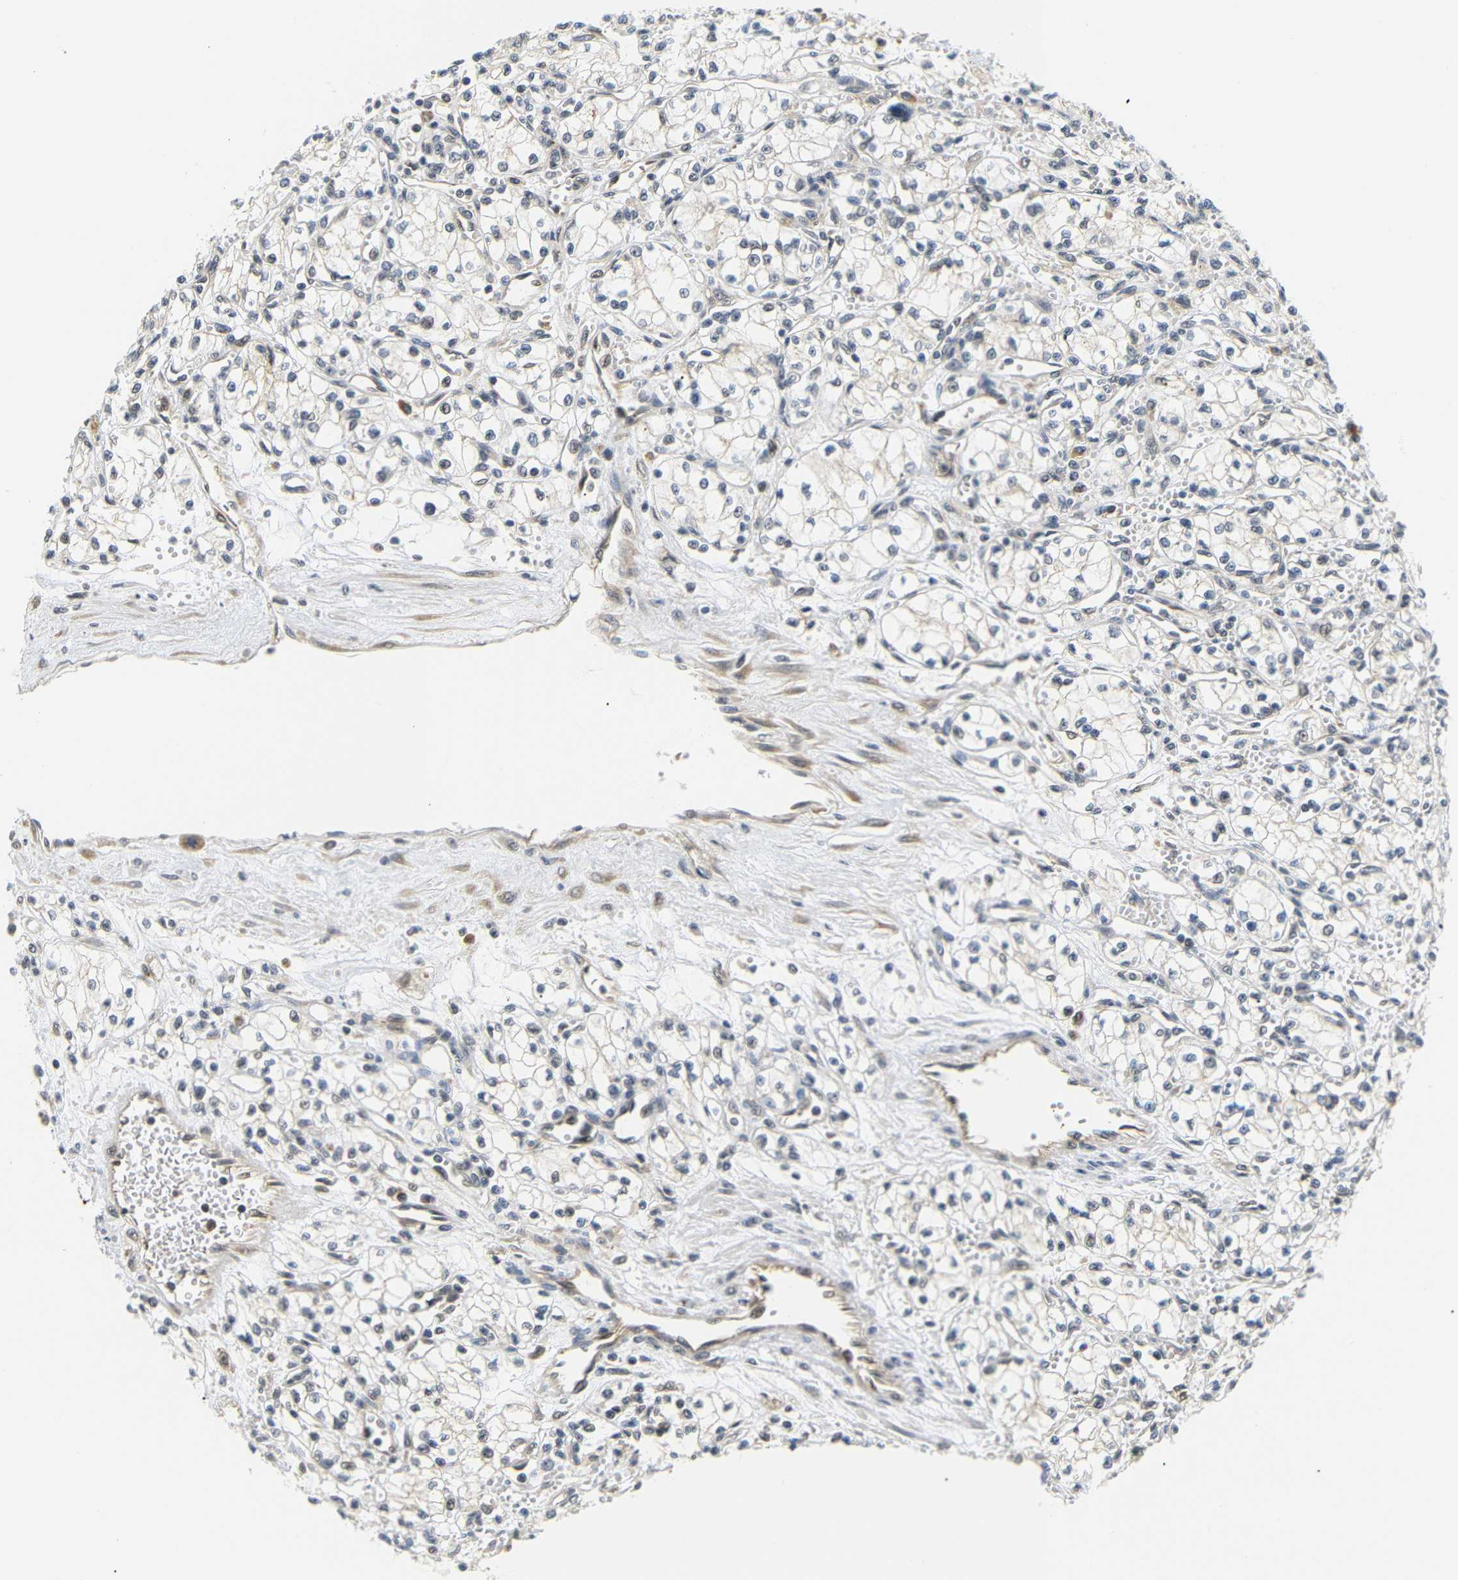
{"staining": {"intensity": "negative", "quantity": "none", "location": "none"}, "tissue": "renal cancer", "cell_type": "Tumor cells", "image_type": "cancer", "snomed": [{"axis": "morphology", "description": "Normal tissue, NOS"}, {"axis": "morphology", "description": "Adenocarcinoma, NOS"}, {"axis": "topography", "description": "Kidney"}], "caption": "There is no significant expression in tumor cells of renal cancer.", "gene": "GJA5", "patient": {"sex": "male", "age": 59}}